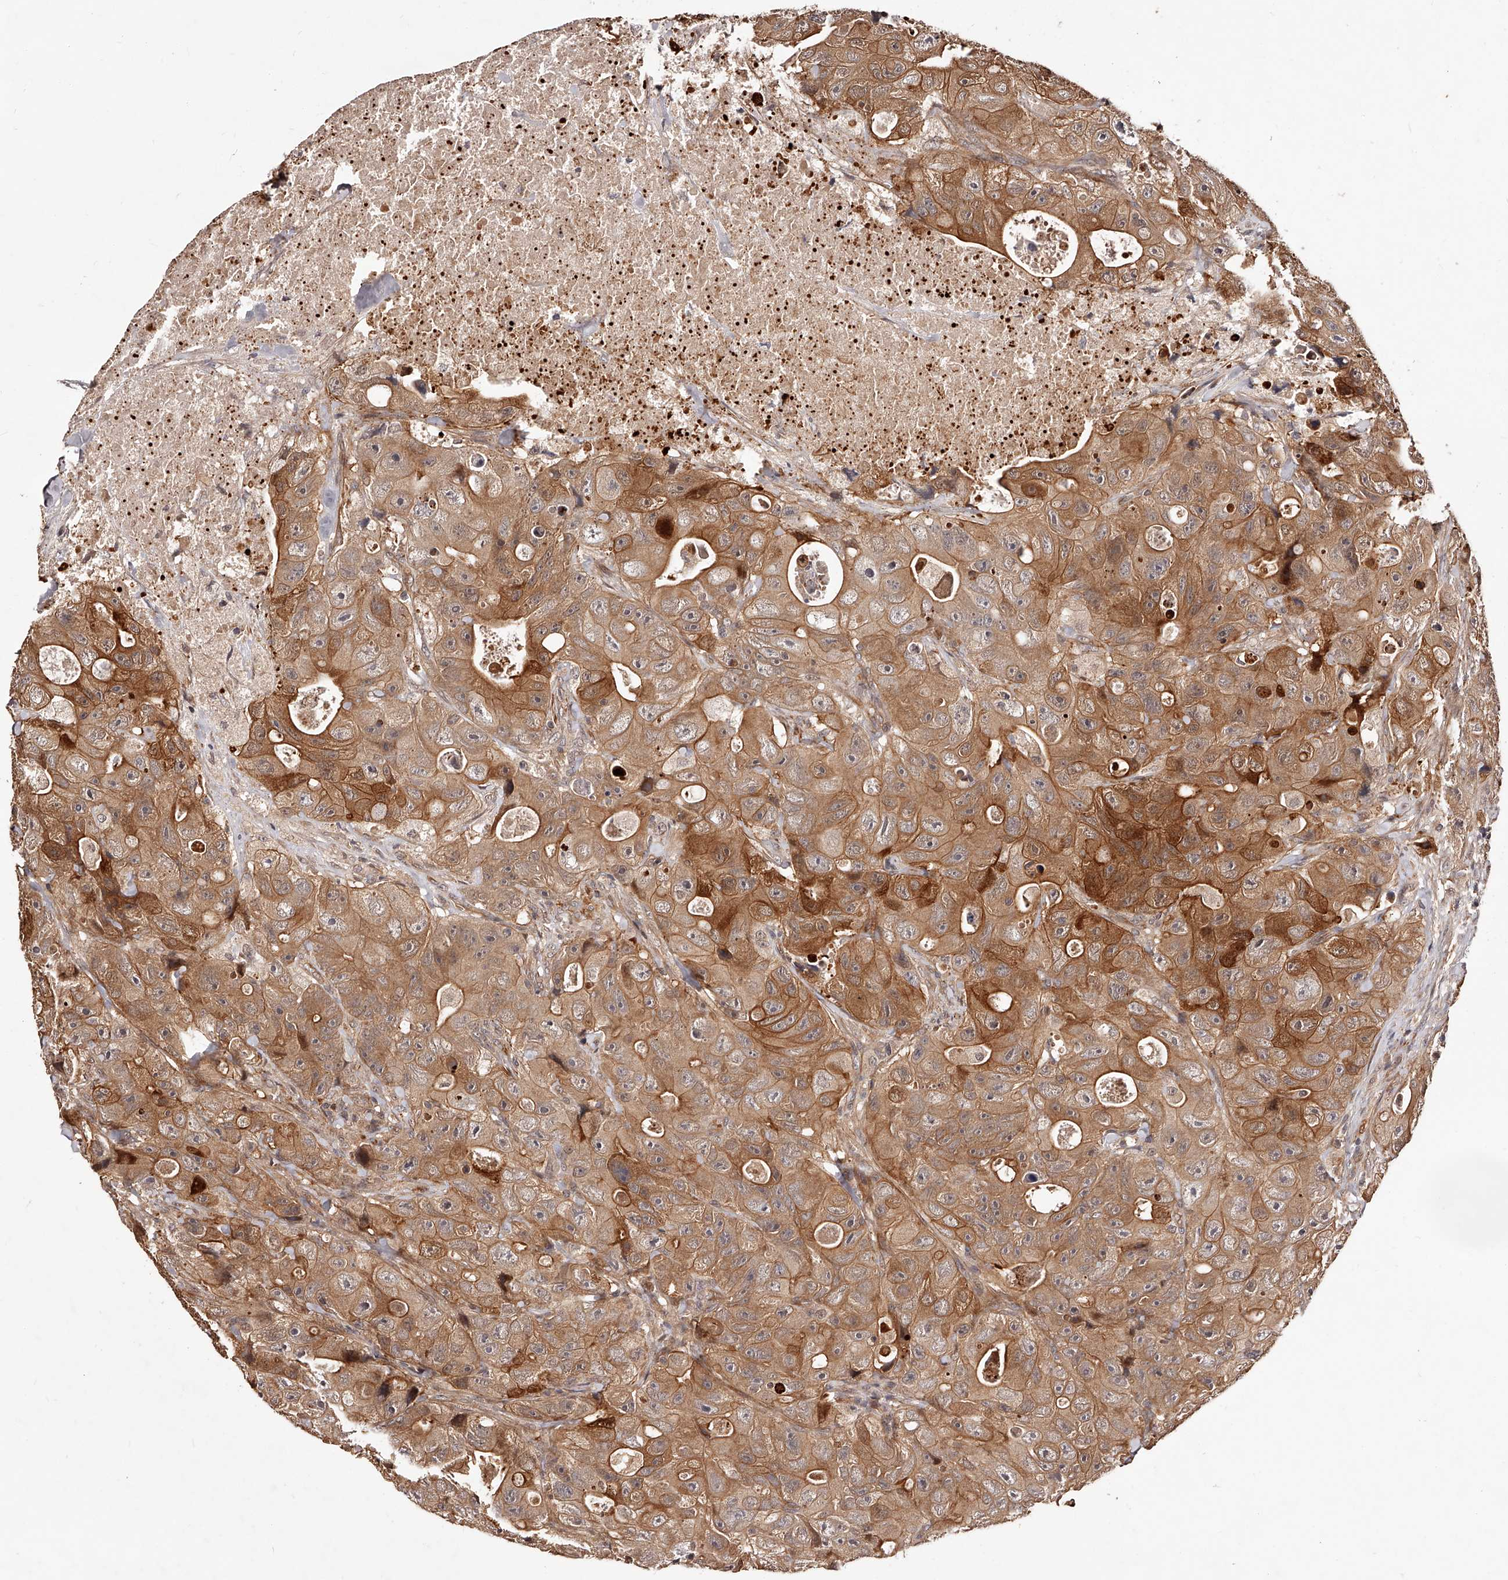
{"staining": {"intensity": "strong", "quantity": ">75%", "location": "cytoplasmic/membranous"}, "tissue": "colorectal cancer", "cell_type": "Tumor cells", "image_type": "cancer", "snomed": [{"axis": "morphology", "description": "Adenocarcinoma, NOS"}, {"axis": "topography", "description": "Colon"}], "caption": "Brown immunohistochemical staining in colorectal cancer exhibits strong cytoplasmic/membranous staining in approximately >75% of tumor cells.", "gene": "CUL7", "patient": {"sex": "female", "age": 46}}